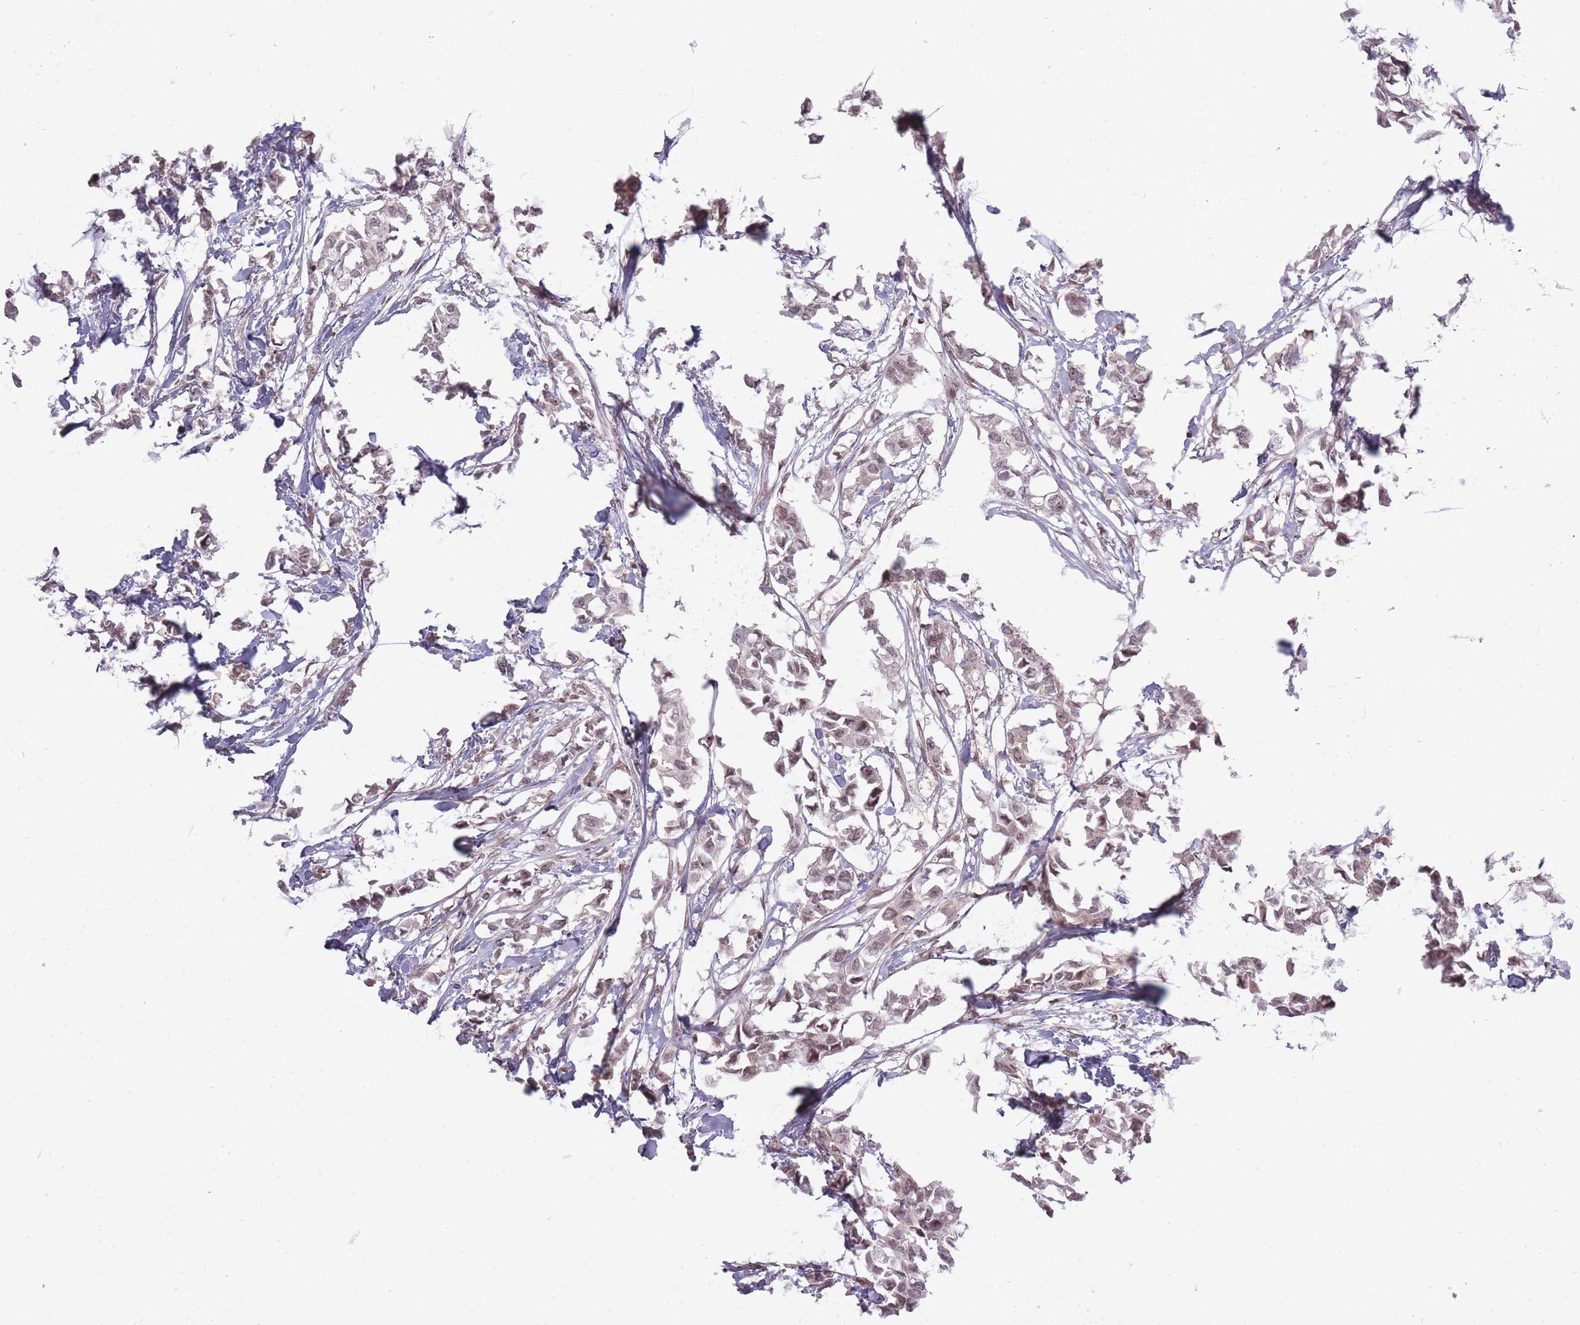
{"staining": {"intensity": "weak", "quantity": "<25%", "location": "nuclear"}, "tissue": "breast cancer", "cell_type": "Tumor cells", "image_type": "cancer", "snomed": [{"axis": "morphology", "description": "Duct carcinoma"}, {"axis": "topography", "description": "Breast"}], "caption": "A high-resolution image shows immunohistochemistry (IHC) staining of breast cancer (invasive ductal carcinoma), which shows no significant expression in tumor cells.", "gene": "TMC6", "patient": {"sex": "female", "age": 41}}